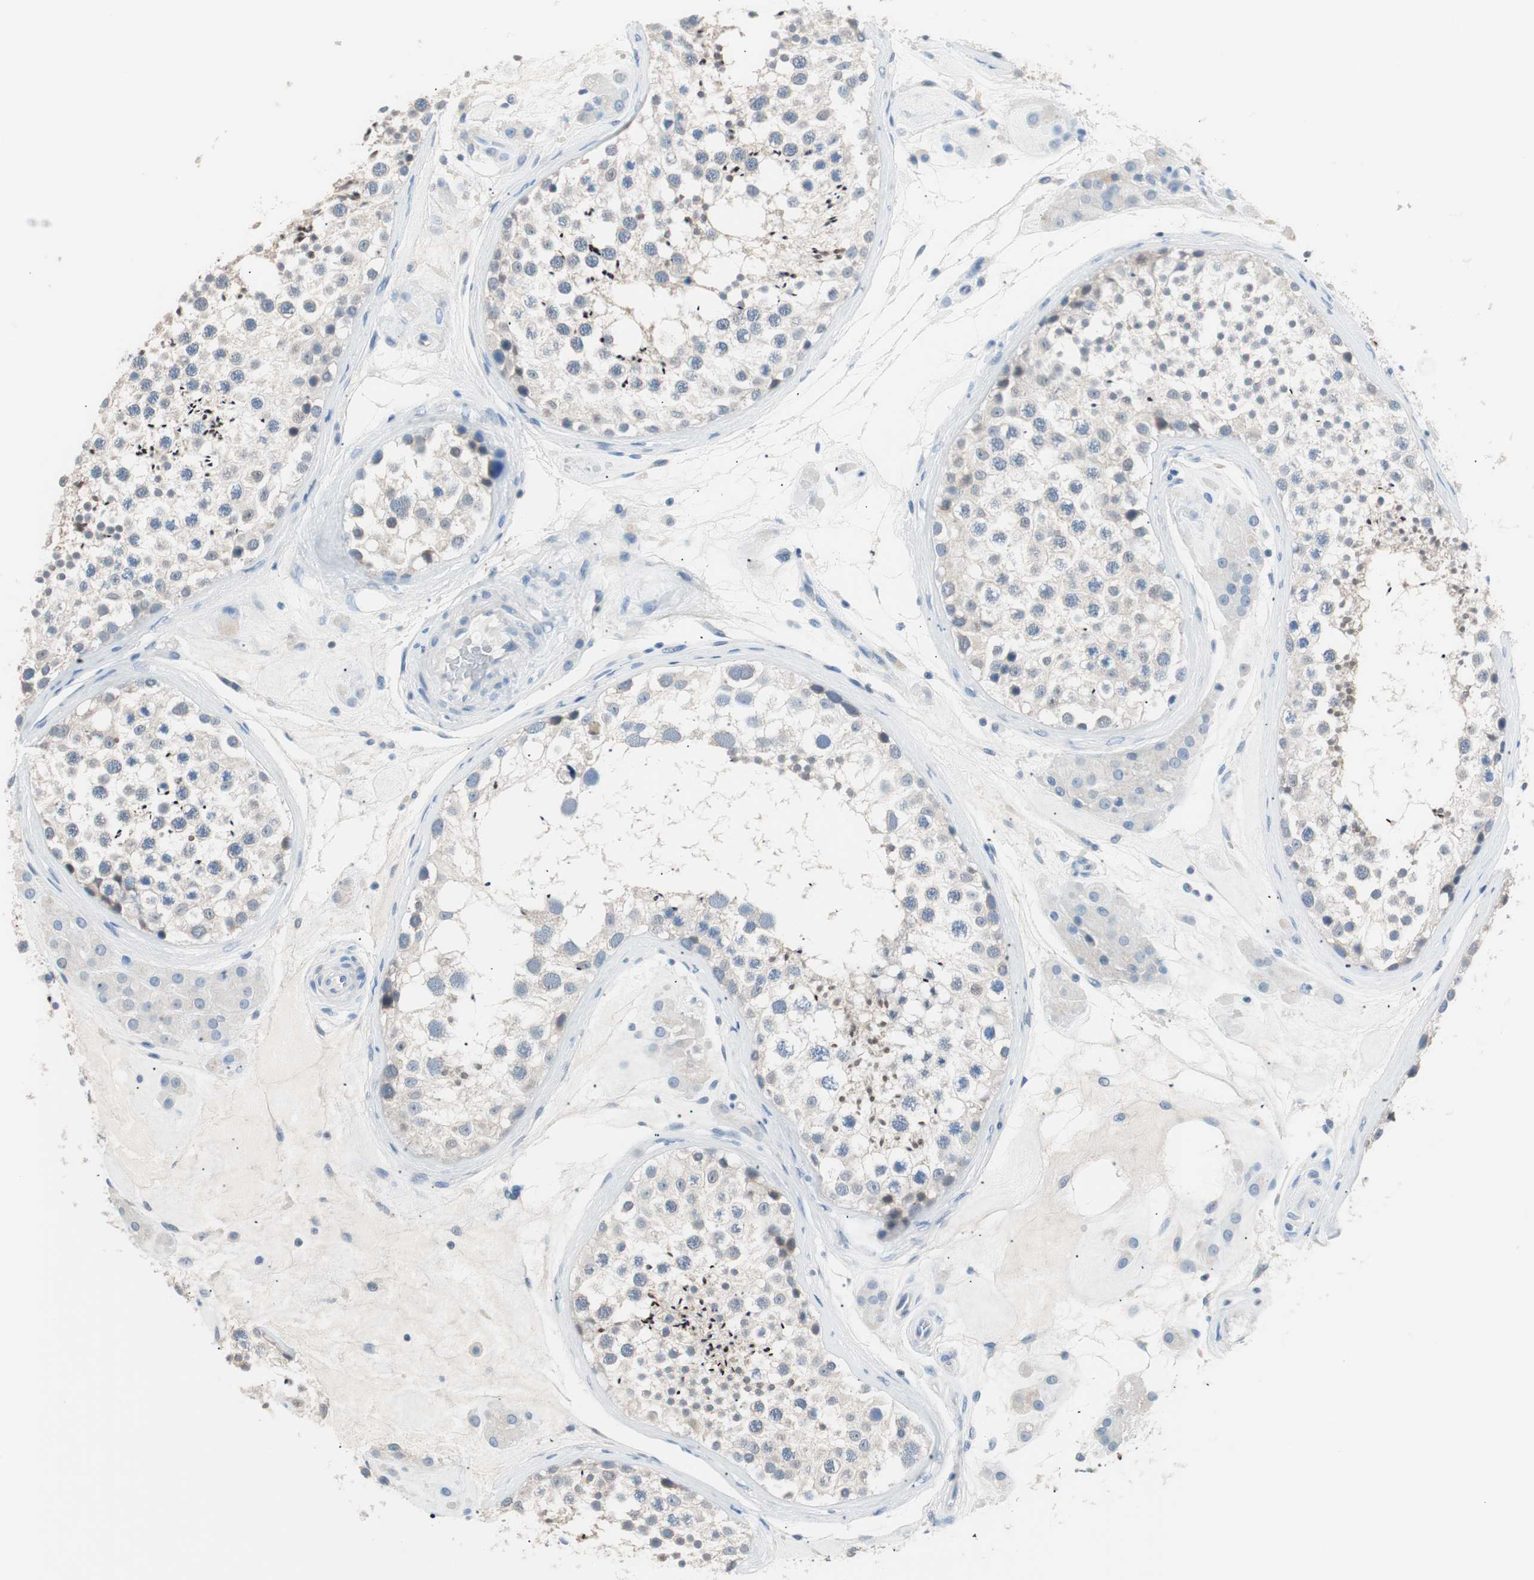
{"staining": {"intensity": "weak", "quantity": "25%-75%", "location": "cytoplasmic/membranous"}, "tissue": "testis", "cell_type": "Cells in seminiferous ducts", "image_type": "normal", "snomed": [{"axis": "morphology", "description": "Normal tissue, NOS"}, {"axis": "topography", "description": "Testis"}], "caption": "High-magnification brightfield microscopy of benign testis stained with DAB (3,3'-diaminobenzidine) (brown) and counterstained with hematoxylin (blue). cells in seminiferous ducts exhibit weak cytoplasmic/membranous staining is present in approximately25%-75% of cells. (Brightfield microscopy of DAB IHC at high magnification).", "gene": "VIL1", "patient": {"sex": "male", "age": 46}}